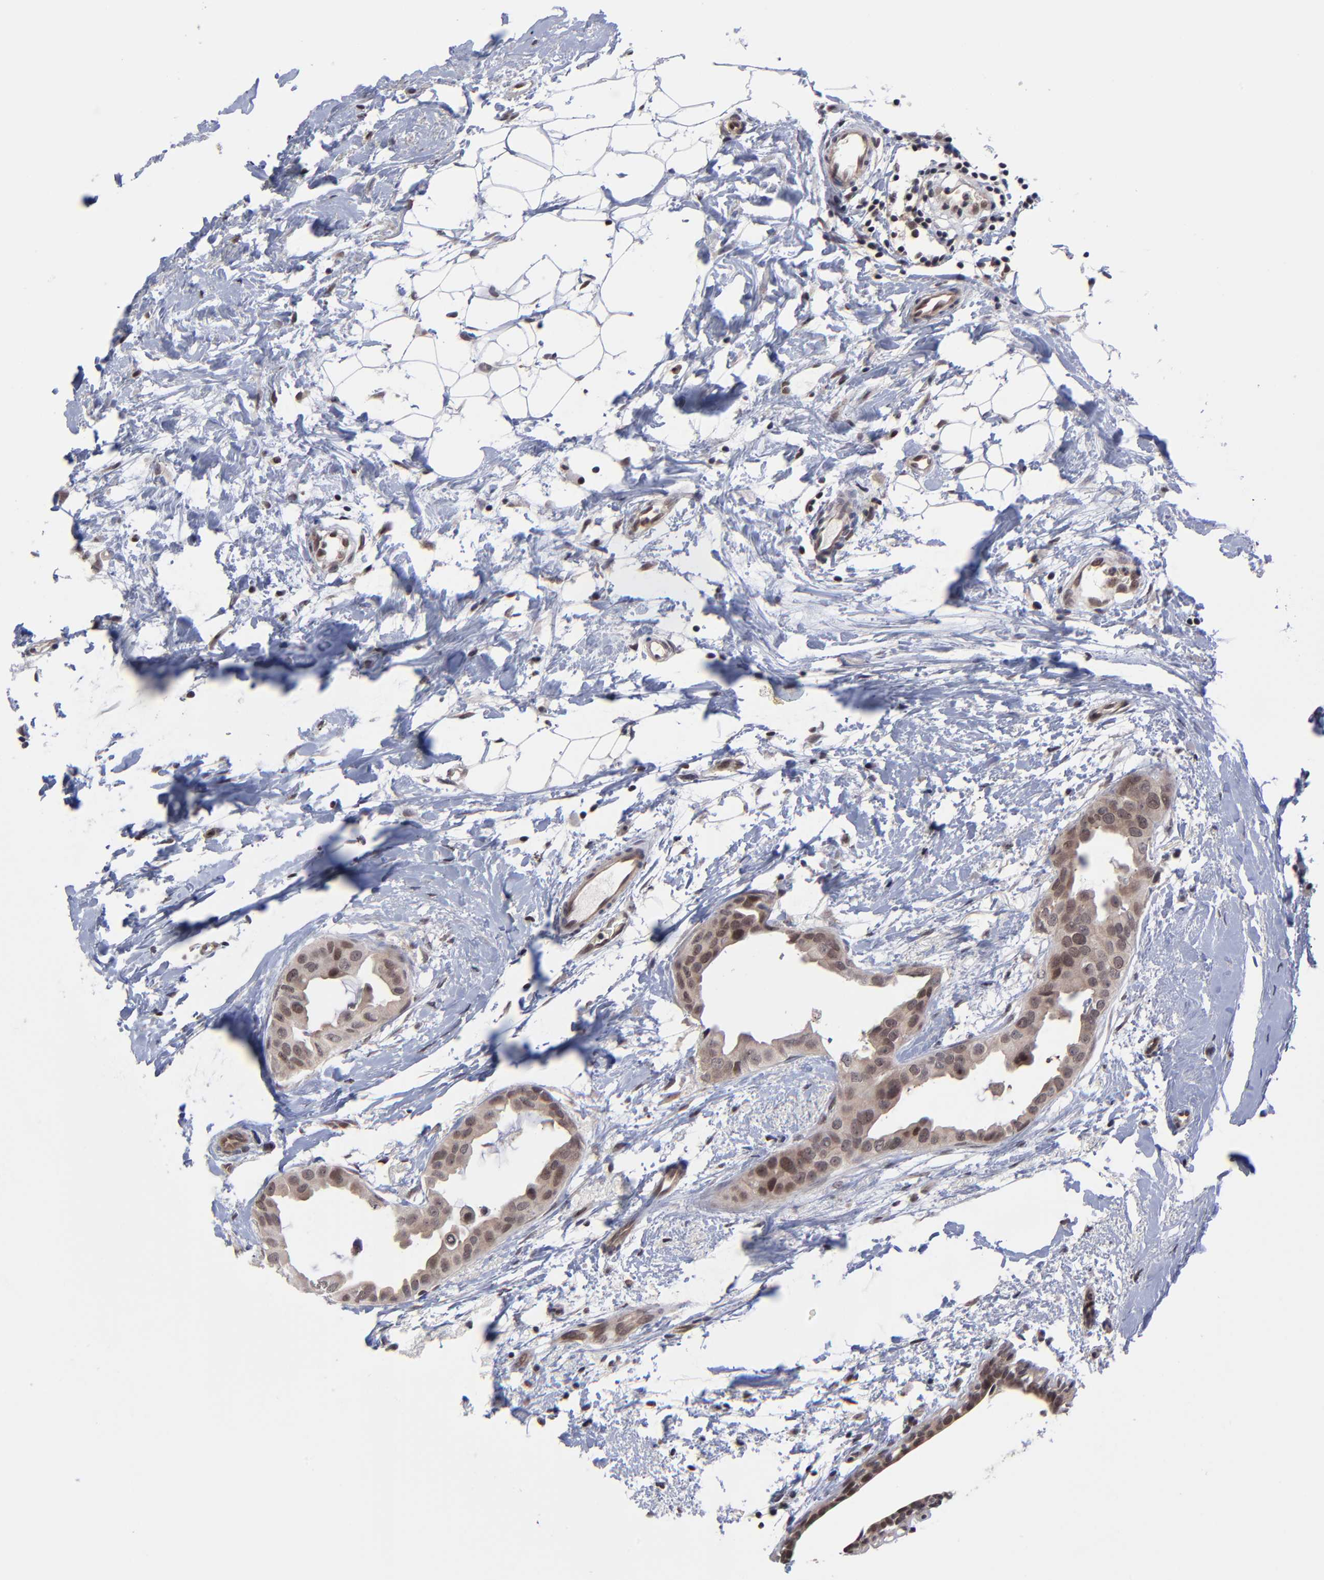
{"staining": {"intensity": "weak", "quantity": "25%-75%", "location": "cytoplasmic/membranous"}, "tissue": "breast cancer", "cell_type": "Tumor cells", "image_type": "cancer", "snomed": [{"axis": "morphology", "description": "Duct carcinoma"}, {"axis": "topography", "description": "Breast"}], "caption": "This is an image of immunohistochemistry (IHC) staining of breast cancer, which shows weak staining in the cytoplasmic/membranous of tumor cells.", "gene": "ZNF419", "patient": {"sex": "female", "age": 40}}